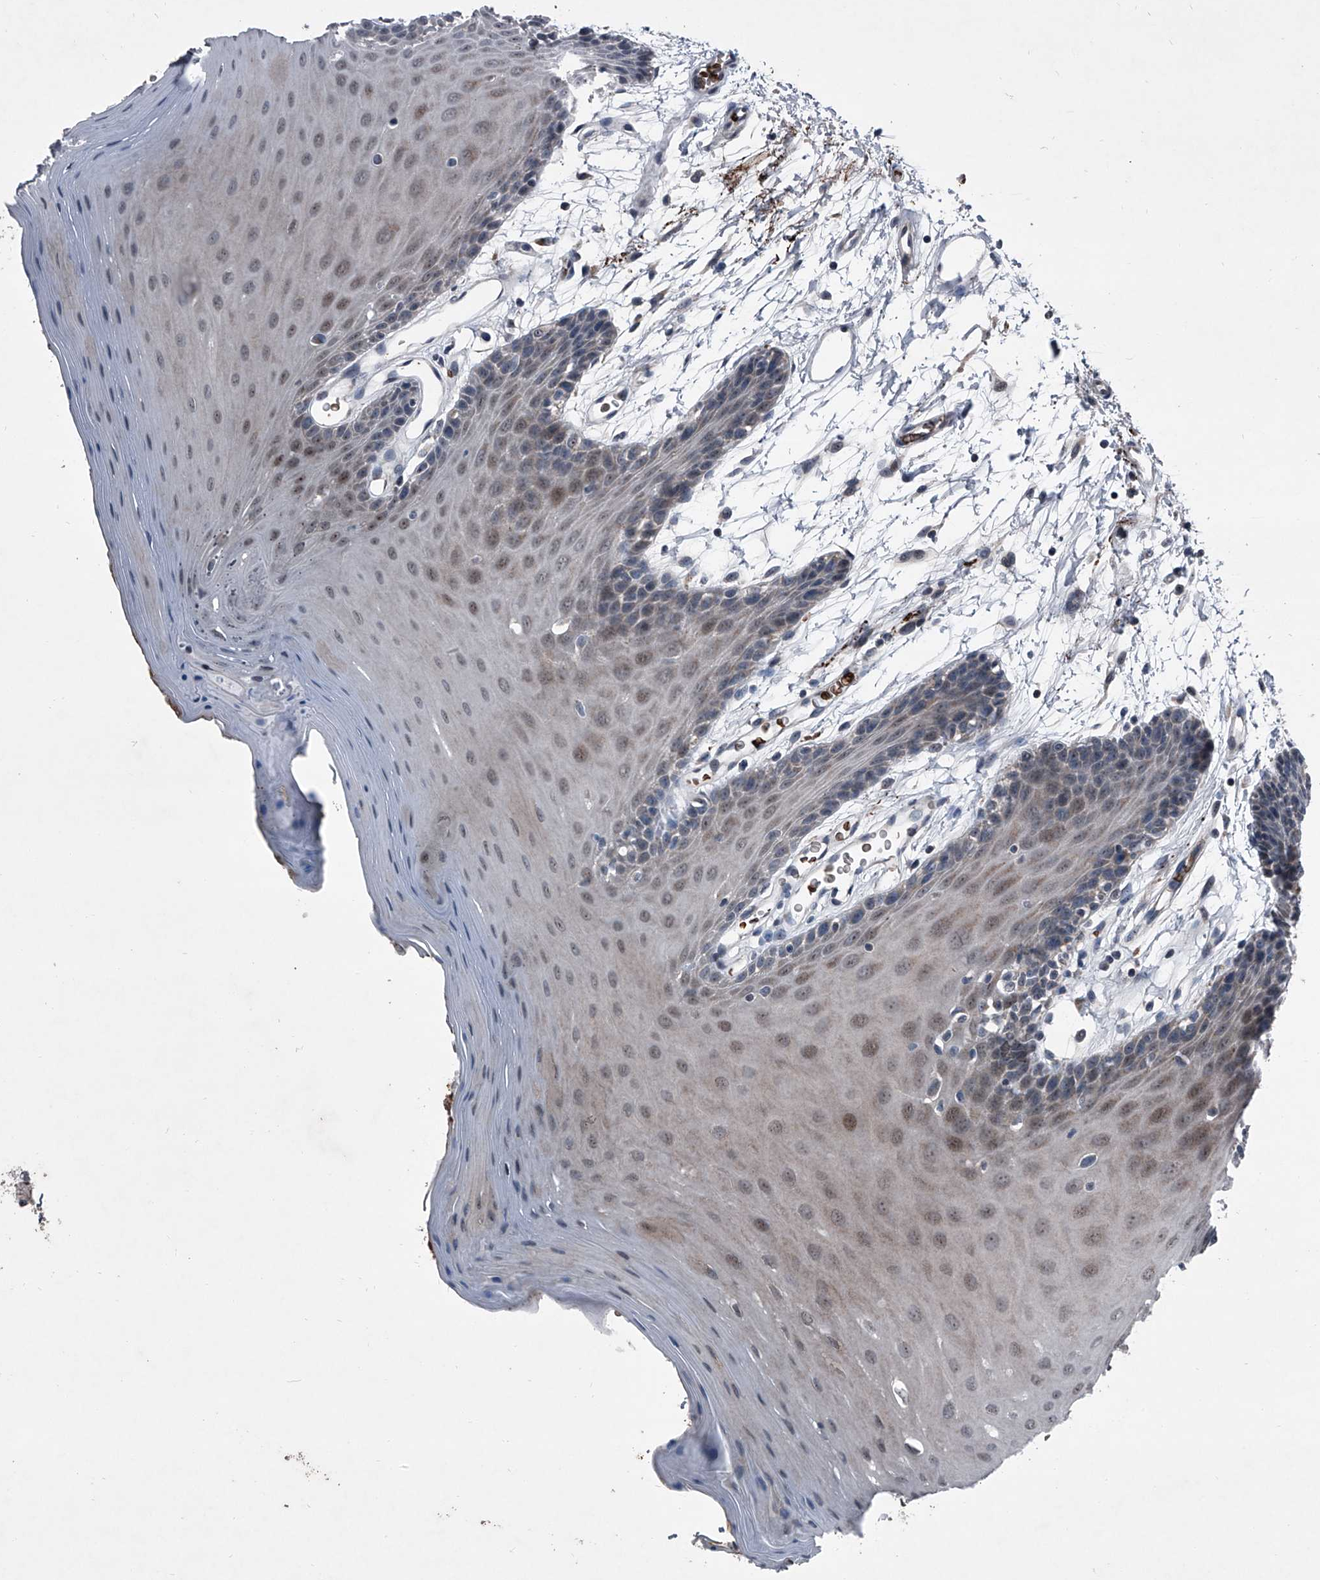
{"staining": {"intensity": "moderate", "quantity": "25%-75%", "location": "nuclear"}, "tissue": "oral mucosa", "cell_type": "Squamous epithelial cells", "image_type": "normal", "snomed": [{"axis": "morphology", "description": "Normal tissue, NOS"}, {"axis": "morphology", "description": "Squamous cell carcinoma, NOS"}, {"axis": "topography", "description": "Skeletal muscle"}, {"axis": "topography", "description": "Oral tissue"}, {"axis": "topography", "description": "Salivary gland"}, {"axis": "topography", "description": "Head-Neck"}], "caption": "Immunohistochemistry (DAB (3,3'-diaminobenzidine)) staining of normal oral mucosa reveals moderate nuclear protein expression in about 25%-75% of squamous epithelial cells. (brown staining indicates protein expression, while blue staining denotes nuclei).", "gene": "CEP85L", "patient": {"sex": "male", "age": 54}}